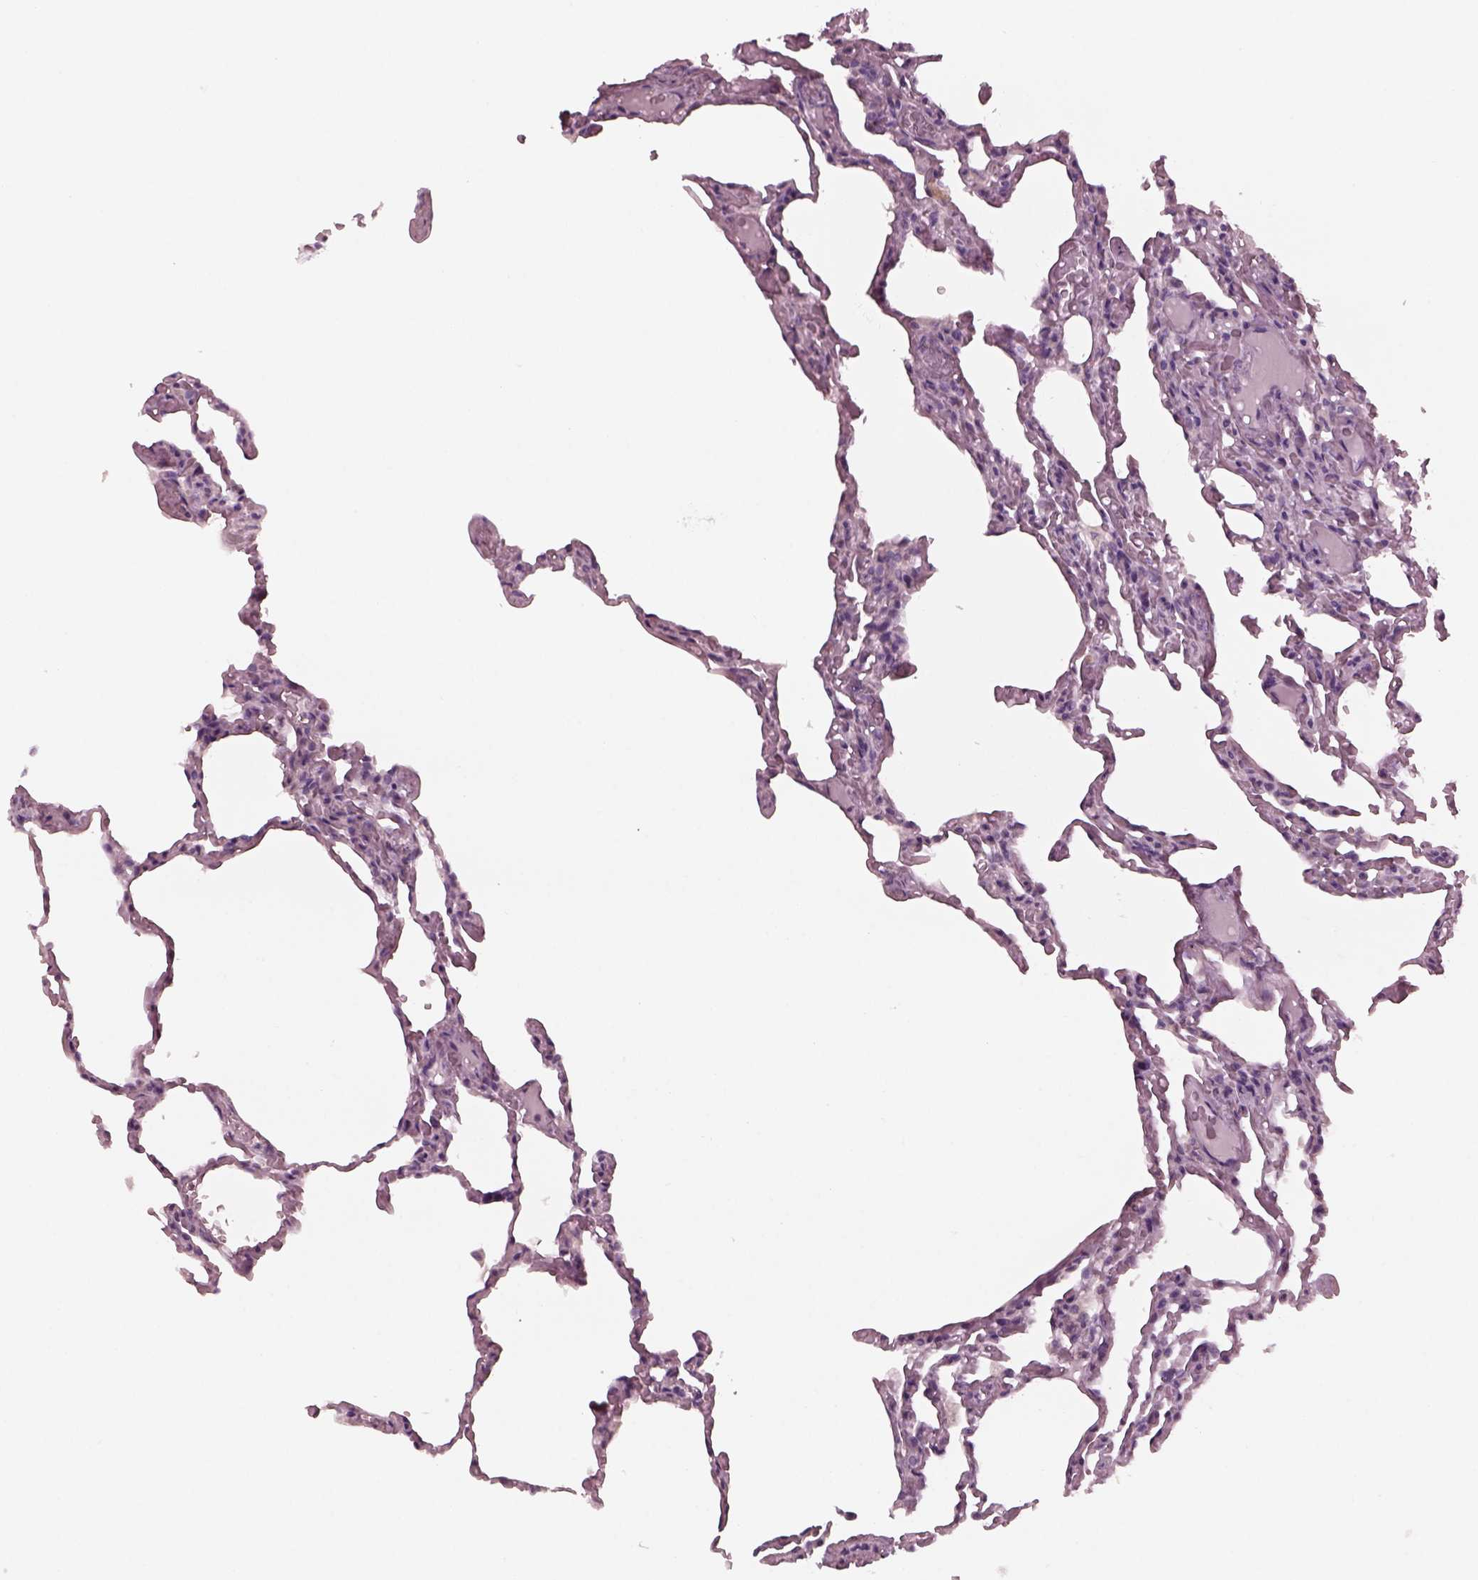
{"staining": {"intensity": "negative", "quantity": "none", "location": "none"}, "tissue": "lung", "cell_type": "Alveolar cells", "image_type": "normal", "snomed": [{"axis": "morphology", "description": "Normal tissue, NOS"}, {"axis": "topography", "description": "Lung"}], "caption": "This is a photomicrograph of IHC staining of benign lung, which shows no positivity in alveolar cells. The staining was performed using DAB (3,3'-diaminobenzidine) to visualize the protein expression in brown, while the nuclei were stained in blue with hematoxylin (Magnification: 20x).", "gene": "YY2", "patient": {"sex": "female", "age": 43}}